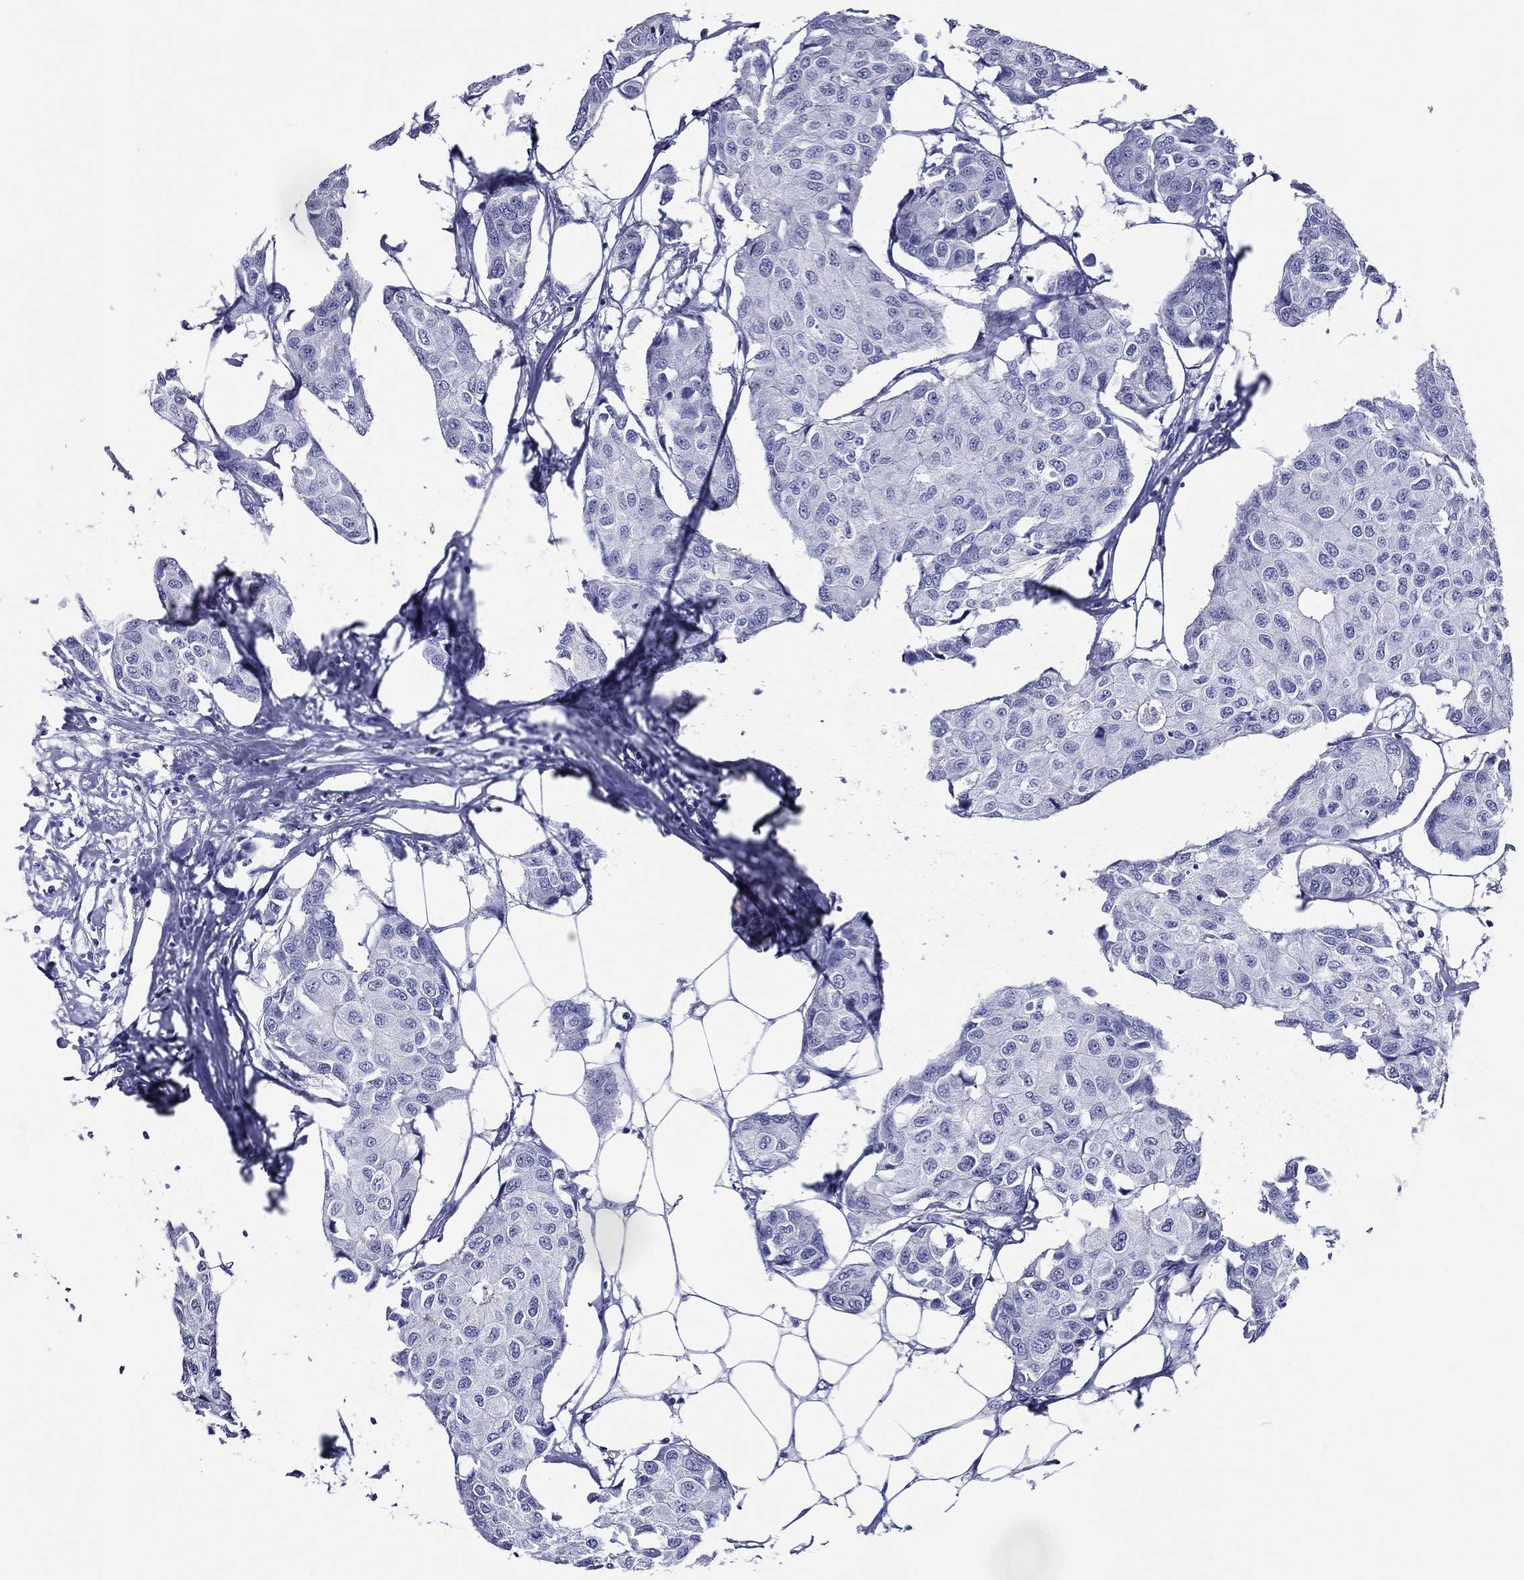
{"staining": {"intensity": "negative", "quantity": "none", "location": "none"}, "tissue": "breast cancer", "cell_type": "Tumor cells", "image_type": "cancer", "snomed": [{"axis": "morphology", "description": "Duct carcinoma"}, {"axis": "topography", "description": "Breast"}], "caption": "High power microscopy histopathology image of an immunohistochemistry (IHC) histopathology image of breast cancer (intraductal carcinoma), revealing no significant positivity in tumor cells.", "gene": "ACE2", "patient": {"sex": "female", "age": 80}}